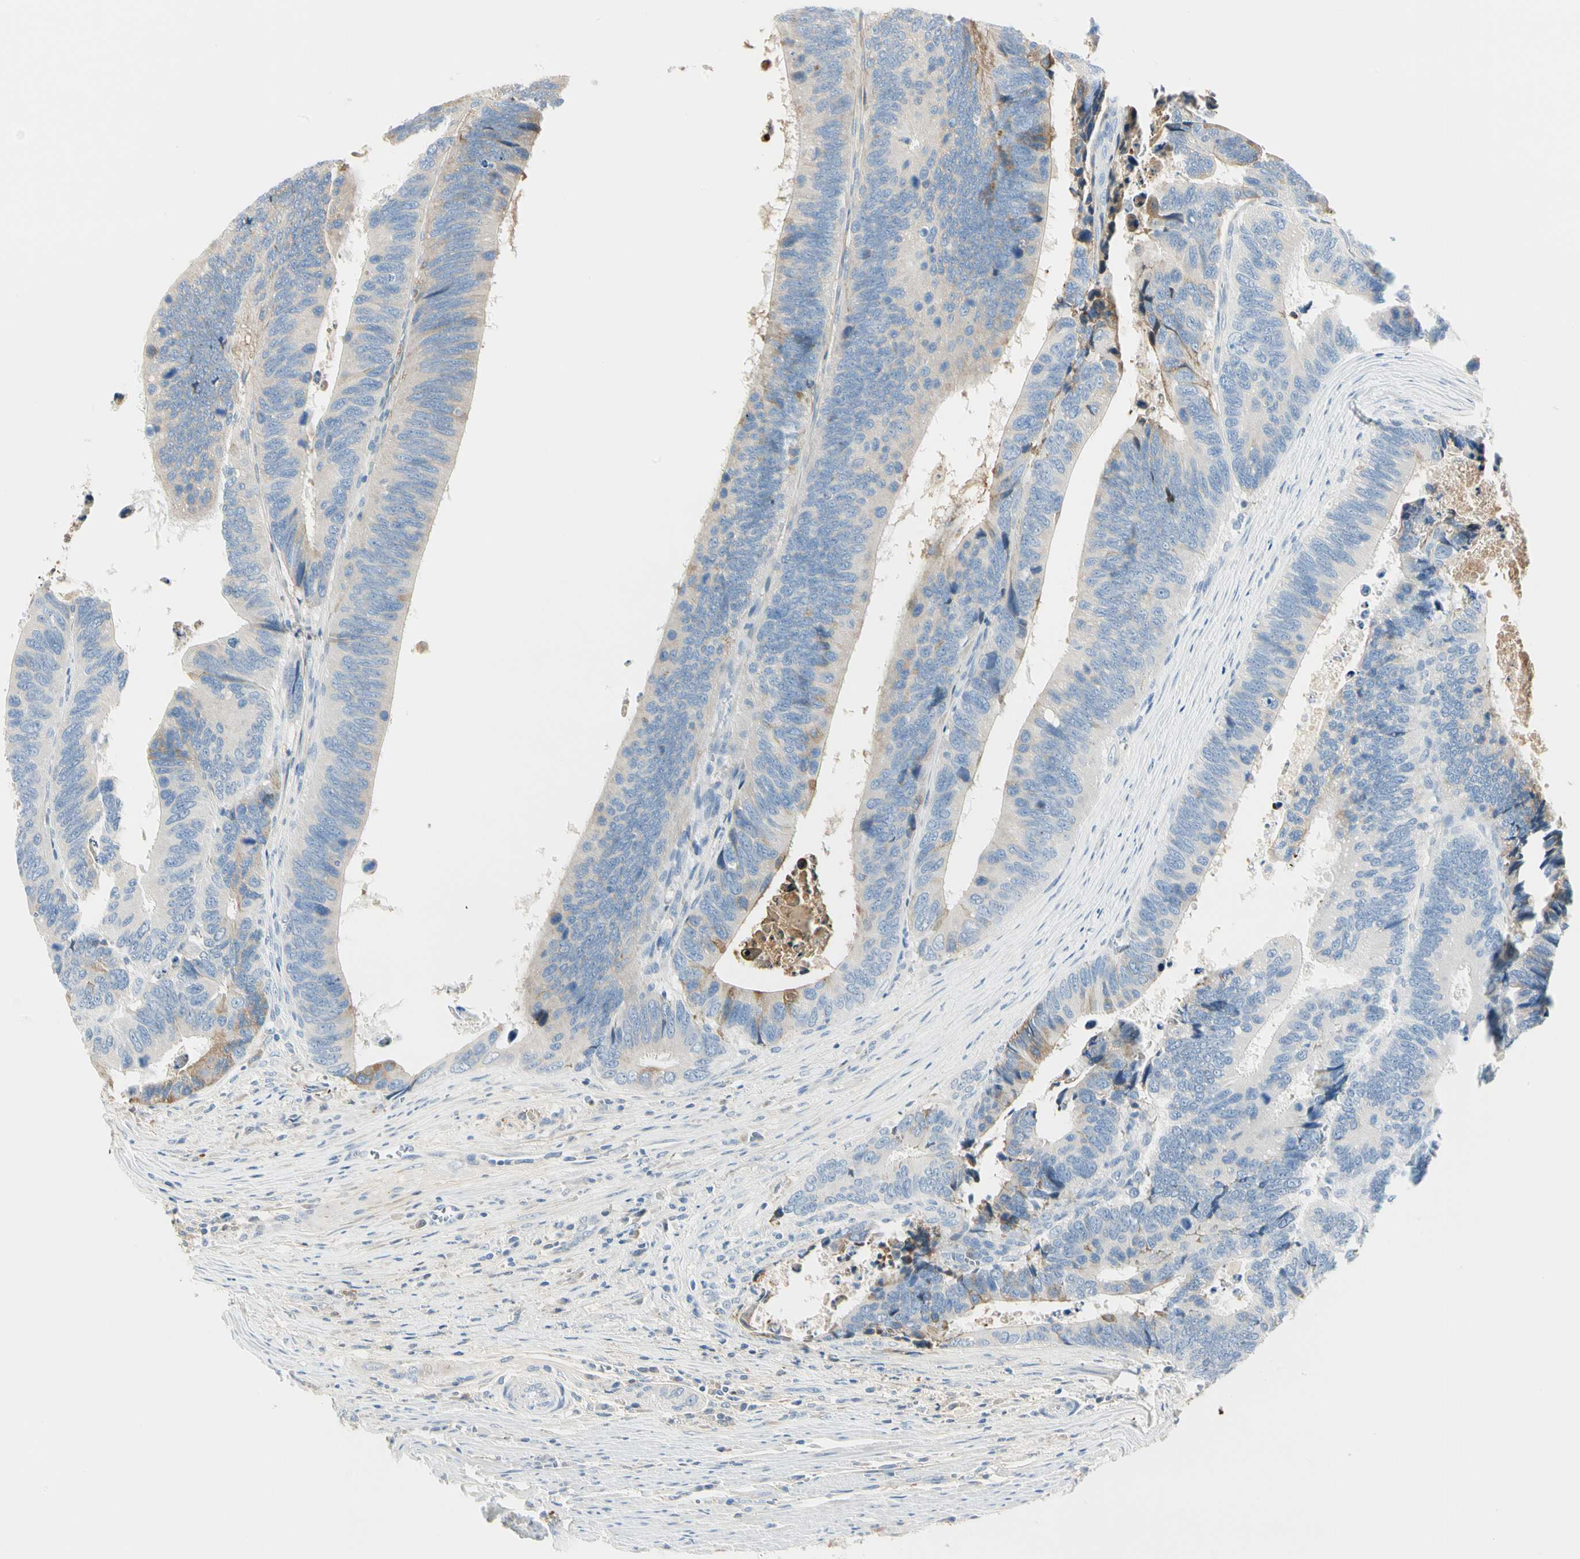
{"staining": {"intensity": "moderate", "quantity": "<25%", "location": "cytoplasmic/membranous"}, "tissue": "colorectal cancer", "cell_type": "Tumor cells", "image_type": "cancer", "snomed": [{"axis": "morphology", "description": "Adenocarcinoma, NOS"}, {"axis": "topography", "description": "Colon"}], "caption": "An image of human colorectal adenocarcinoma stained for a protein reveals moderate cytoplasmic/membranous brown staining in tumor cells. The staining was performed using DAB, with brown indicating positive protein expression. Nuclei are stained blue with hematoxylin.", "gene": "LAMB3", "patient": {"sex": "male", "age": 72}}